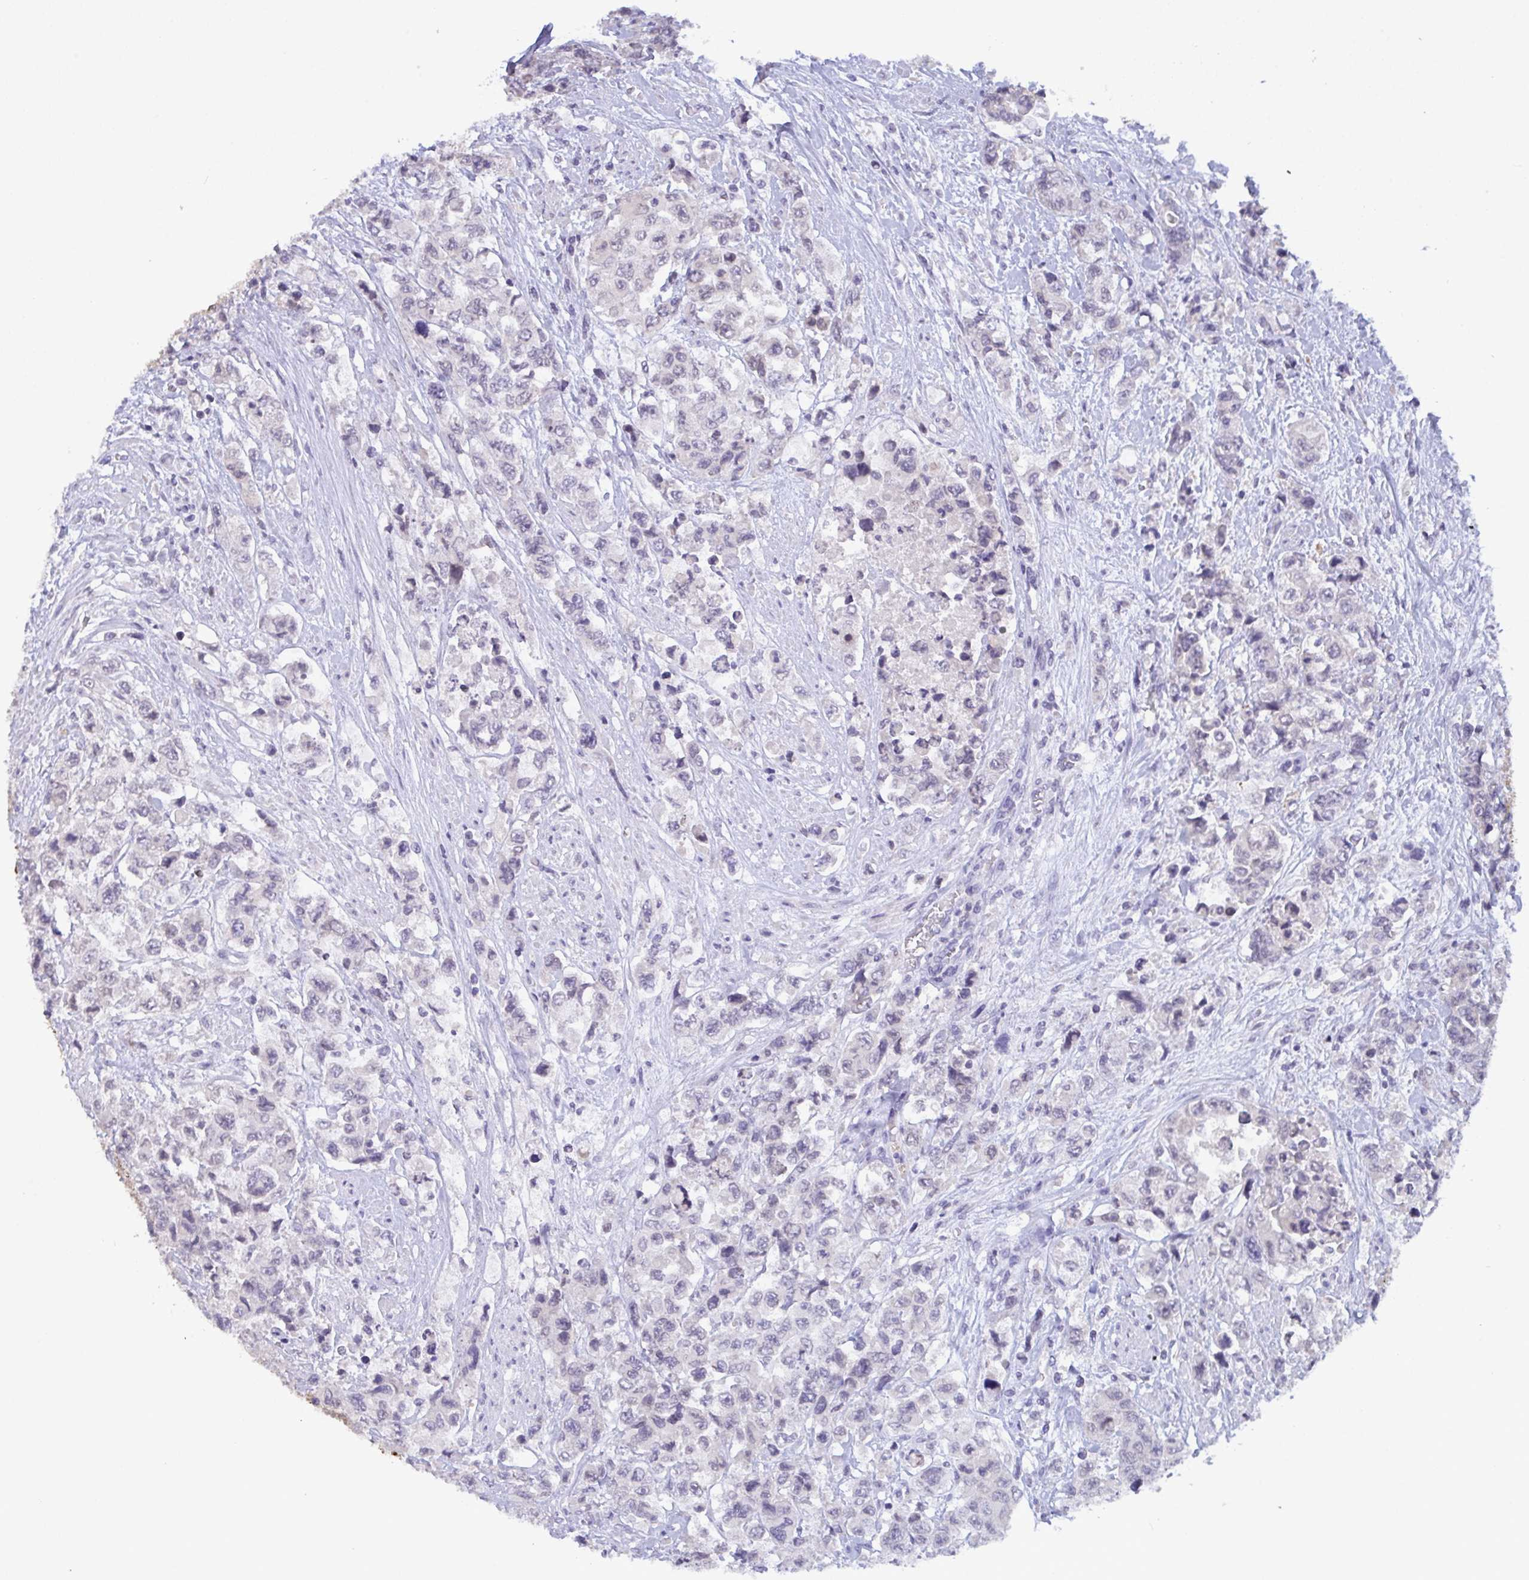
{"staining": {"intensity": "negative", "quantity": "none", "location": "none"}, "tissue": "urothelial cancer", "cell_type": "Tumor cells", "image_type": "cancer", "snomed": [{"axis": "morphology", "description": "Urothelial carcinoma, High grade"}, {"axis": "topography", "description": "Urinary bladder"}], "caption": "Histopathology image shows no significant protein positivity in tumor cells of urothelial cancer.", "gene": "SERPINB13", "patient": {"sex": "female", "age": 78}}